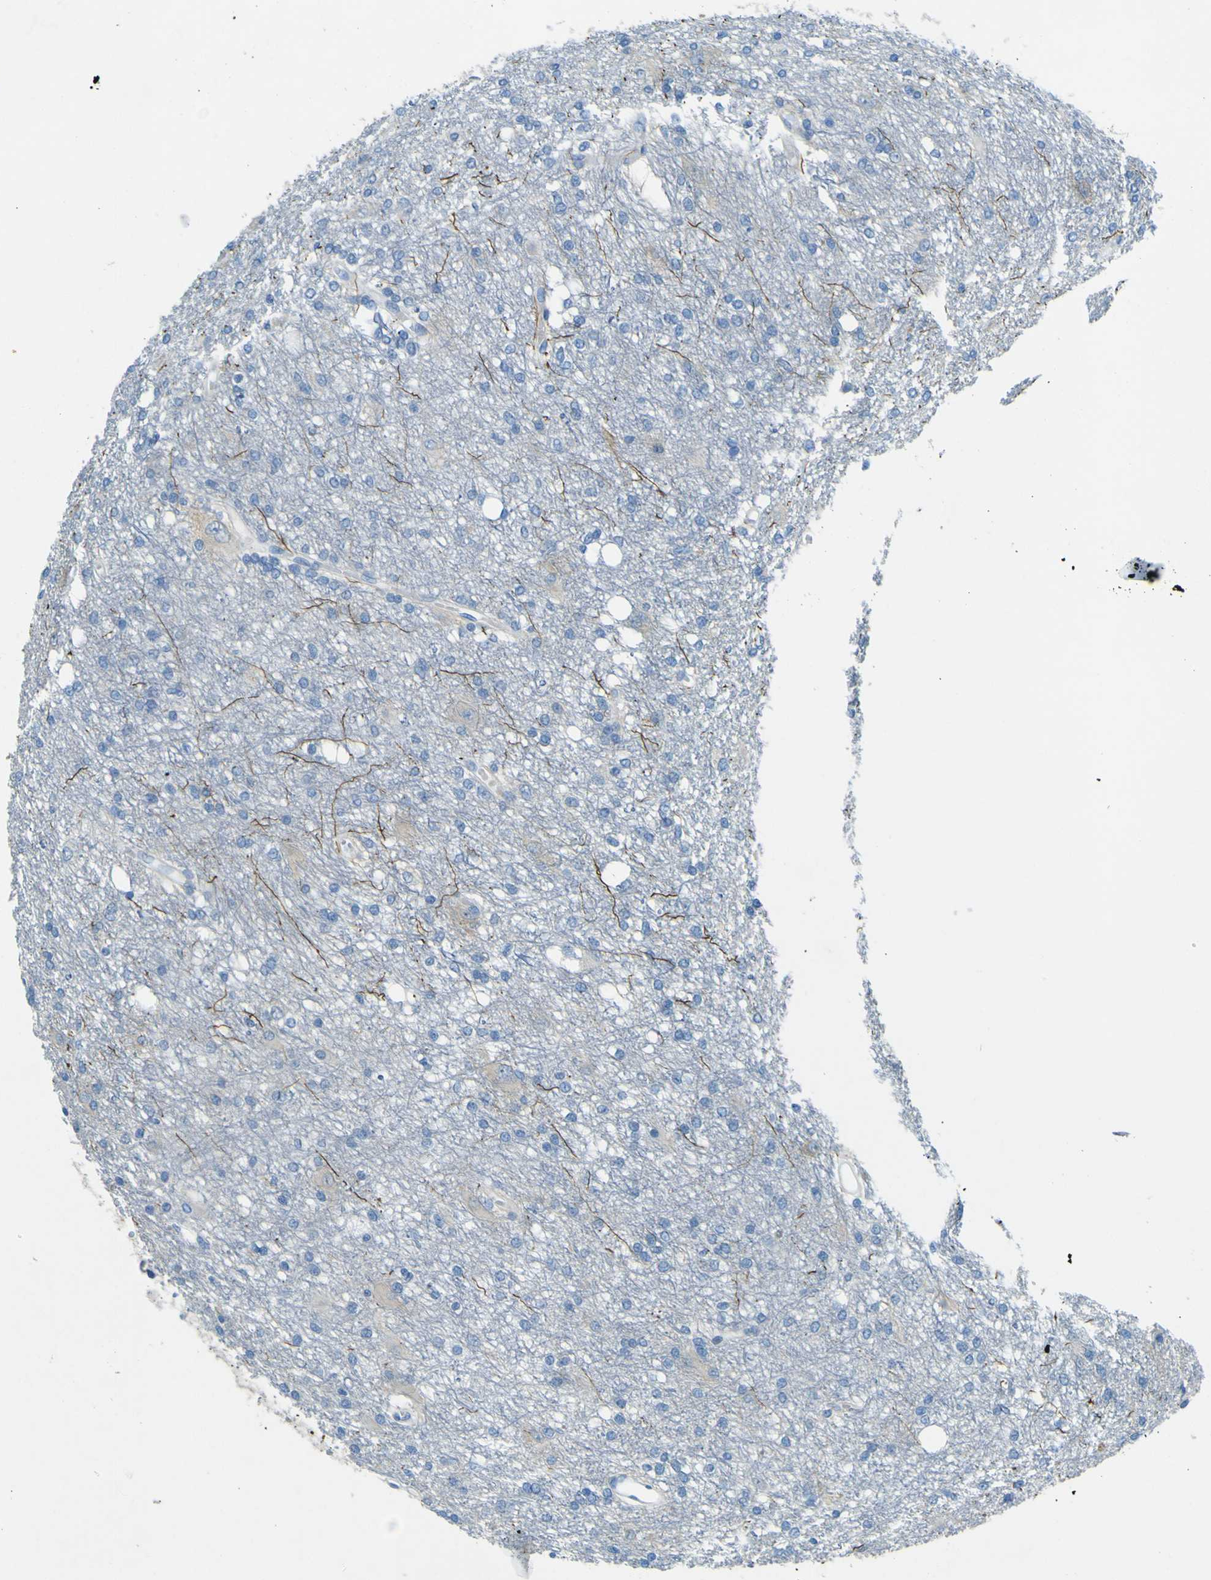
{"staining": {"intensity": "negative", "quantity": "none", "location": "none"}, "tissue": "glioma", "cell_type": "Tumor cells", "image_type": "cancer", "snomed": [{"axis": "morphology", "description": "Glioma, malignant, High grade"}, {"axis": "topography", "description": "Brain"}], "caption": "Tumor cells show no significant staining in glioma. (DAB IHC with hematoxylin counter stain).", "gene": "SORCS1", "patient": {"sex": "female", "age": 59}}